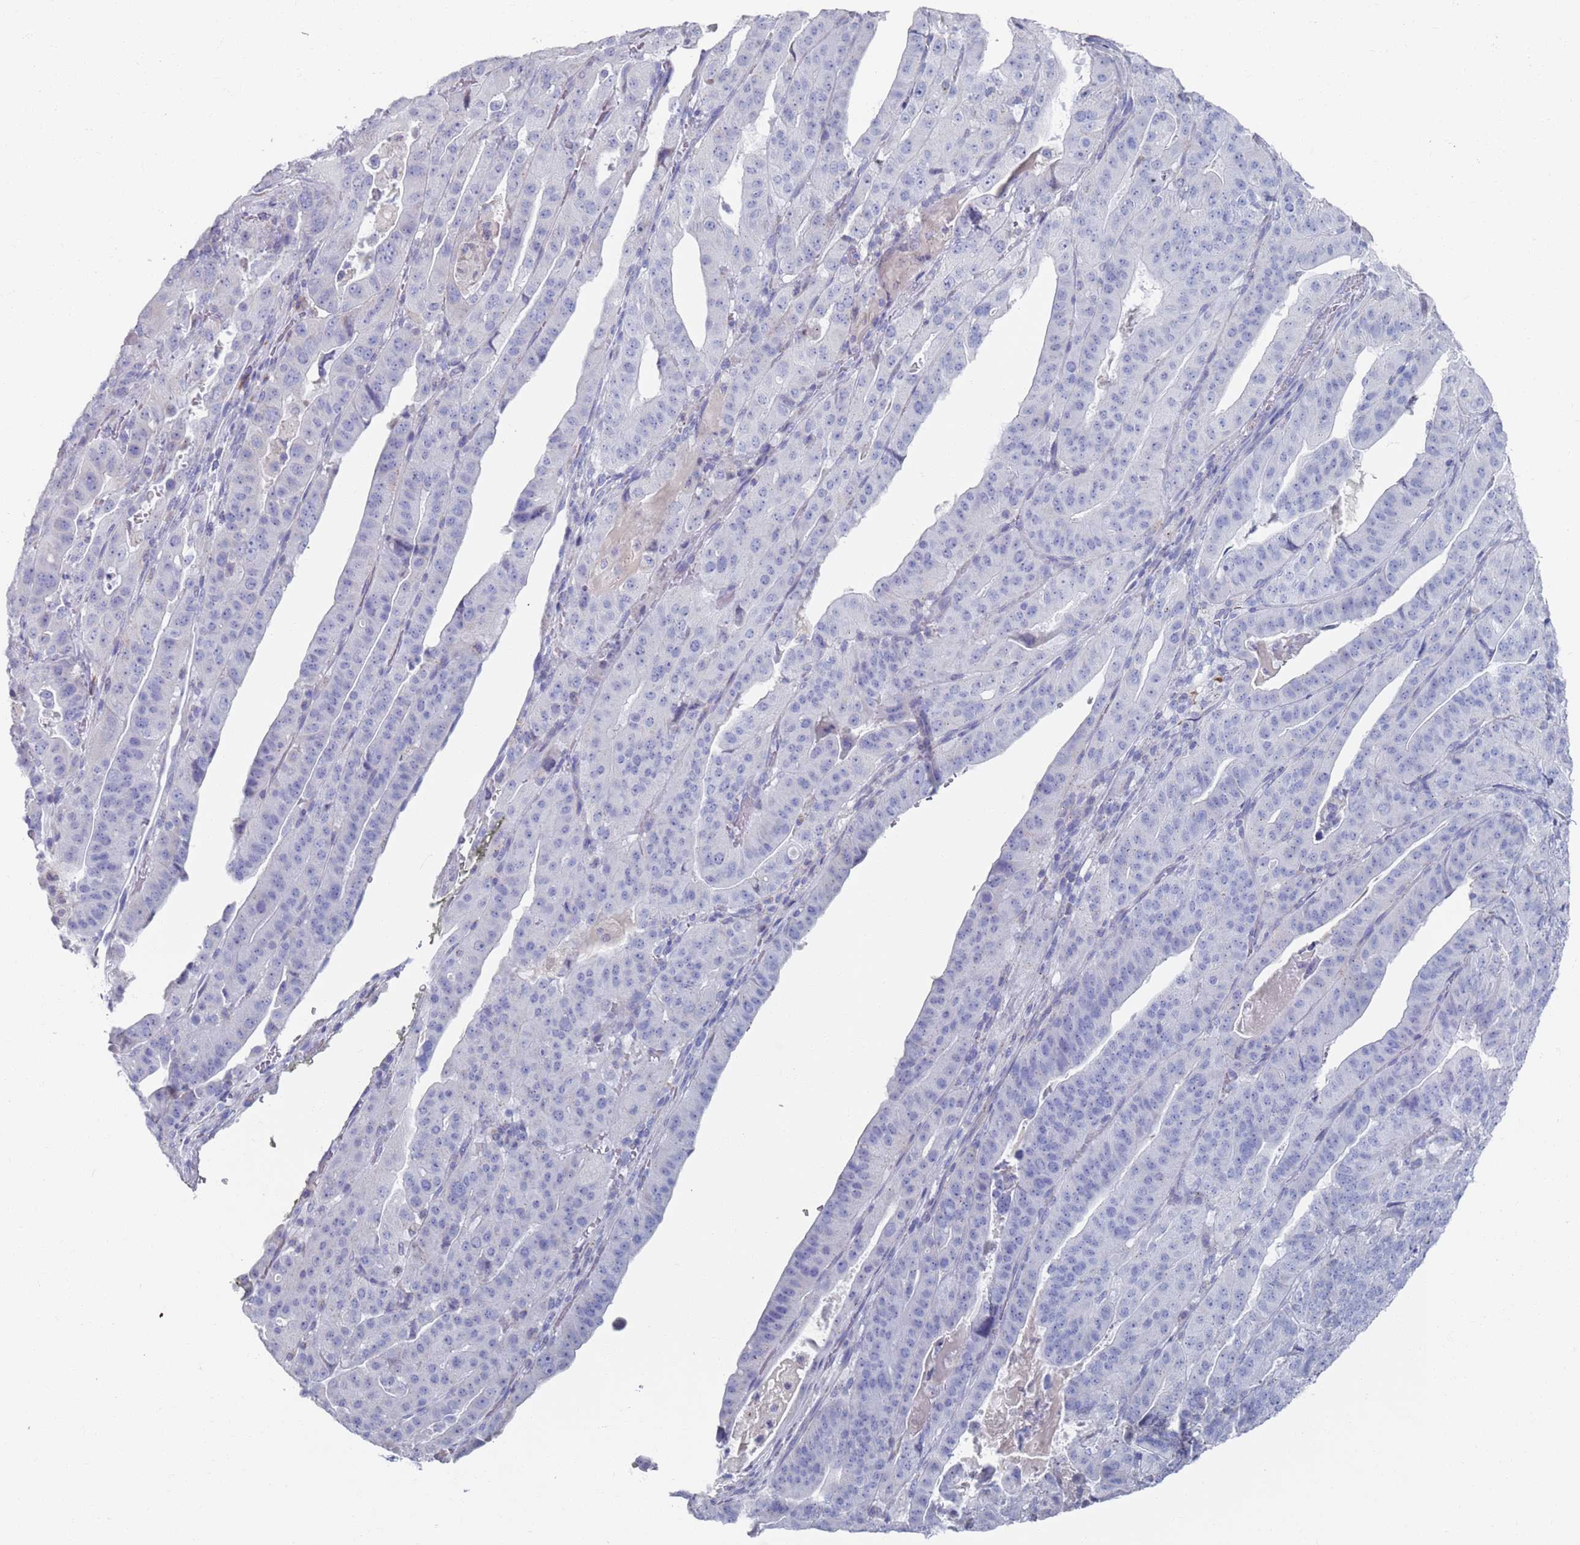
{"staining": {"intensity": "negative", "quantity": "none", "location": "none"}, "tissue": "stomach cancer", "cell_type": "Tumor cells", "image_type": "cancer", "snomed": [{"axis": "morphology", "description": "Adenocarcinoma, NOS"}, {"axis": "topography", "description": "Stomach"}], "caption": "This histopathology image is of adenocarcinoma (stomach) stained with IHC to label a protein in brown with the nuclei are counter-stained blue. There is no positivity in tumor cells.", "gene": "MAT1A", "patient": {"sex": "male", "age": 48}}